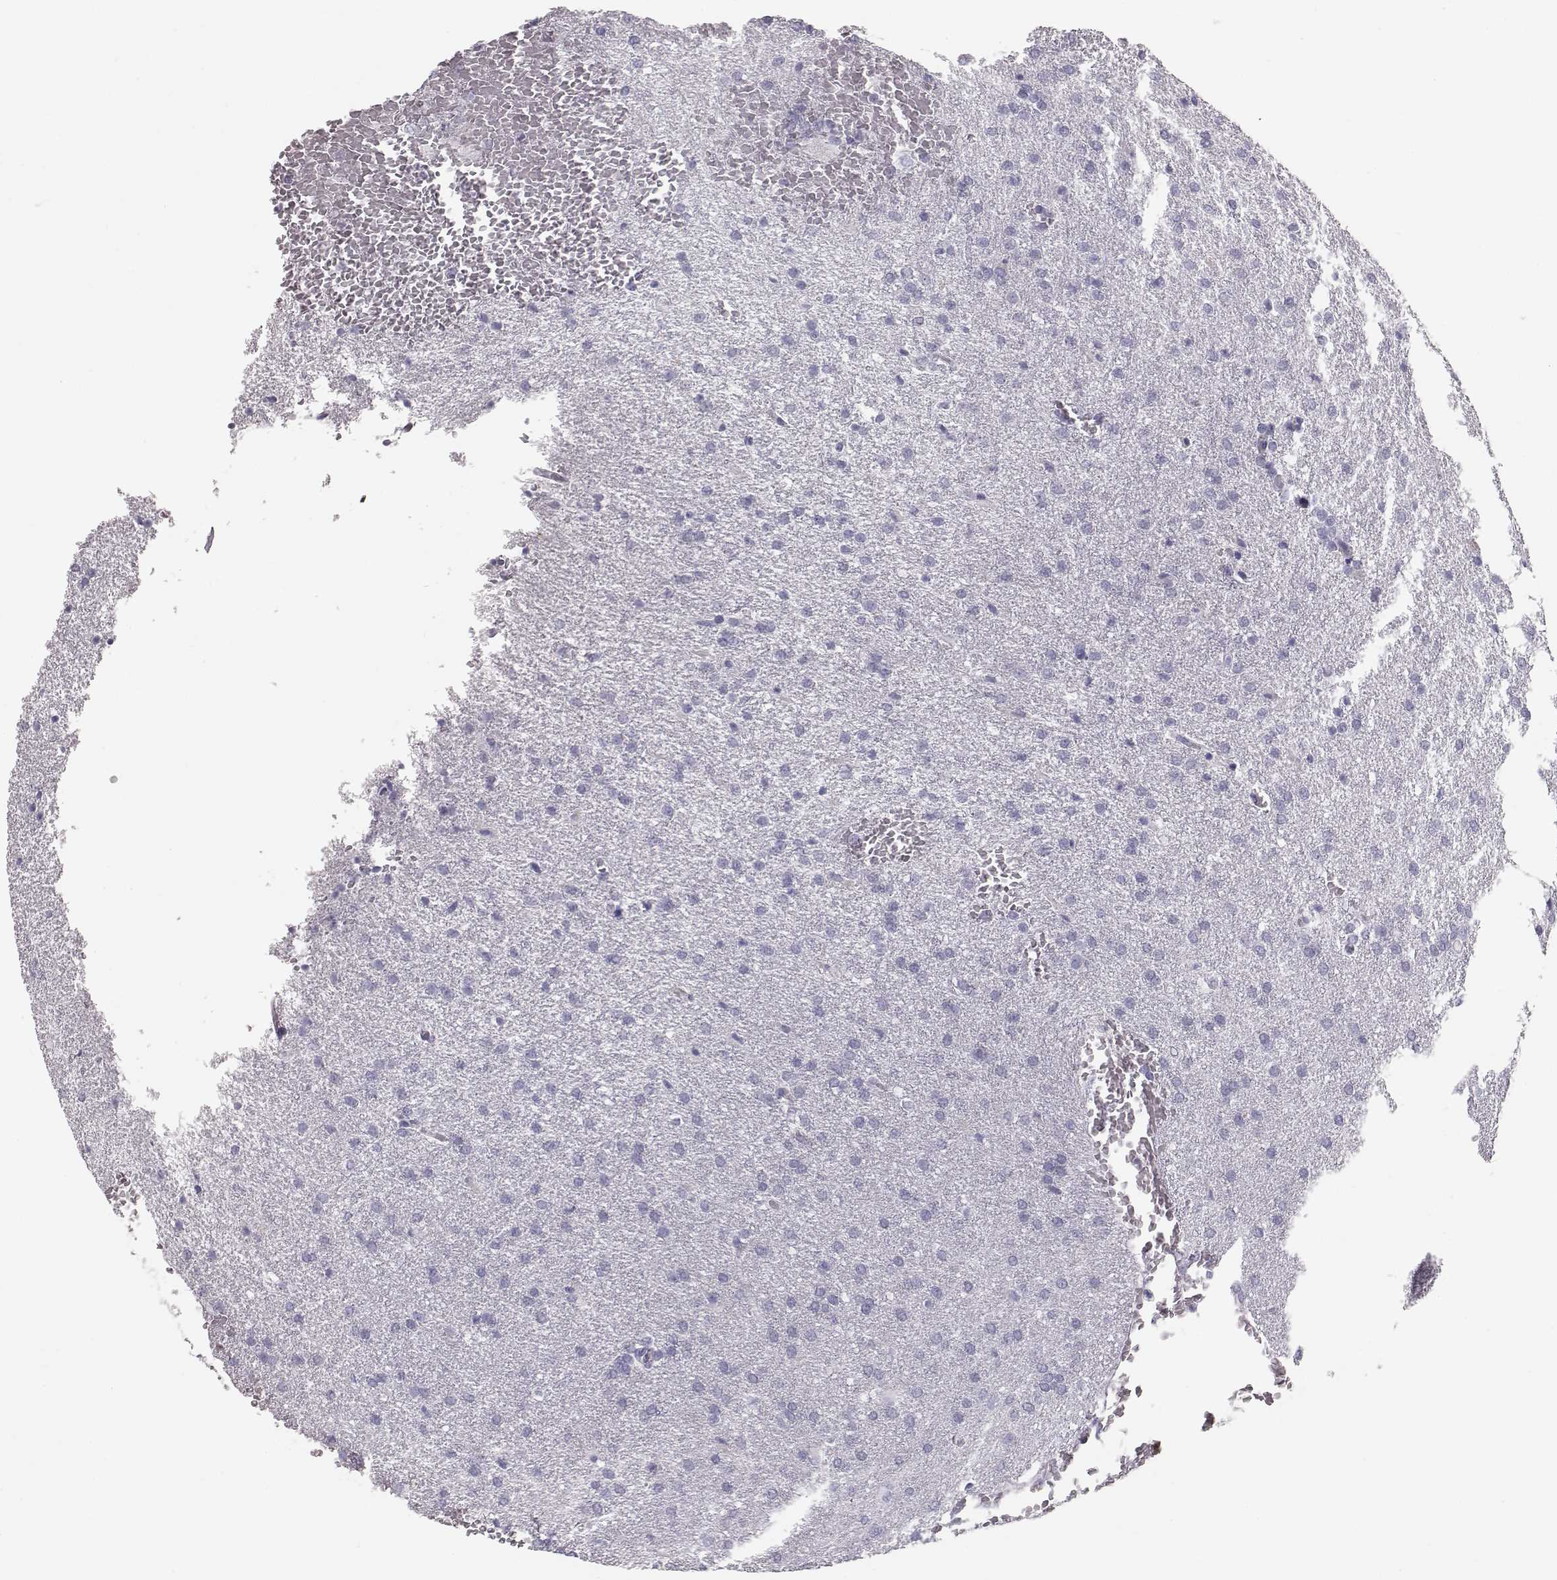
{"staining": {"intensity": "negative", "quantity": "none", "location": "none"}, "tissue": "glioma", "cell_type": "Tumor cells", "image_type": "cancer", "snomed": [{"axis": "morphology", "description": "Glioma, malignant, High grade"}, {"axis": "topography", "description": "Brain"}], "caption": "This is an immunohistochemistry micrograph of human glioma. There is no staining in tumor cells.", "gene": "KRTAP16-1", "patient": {"sex": "male", "age": 68}}